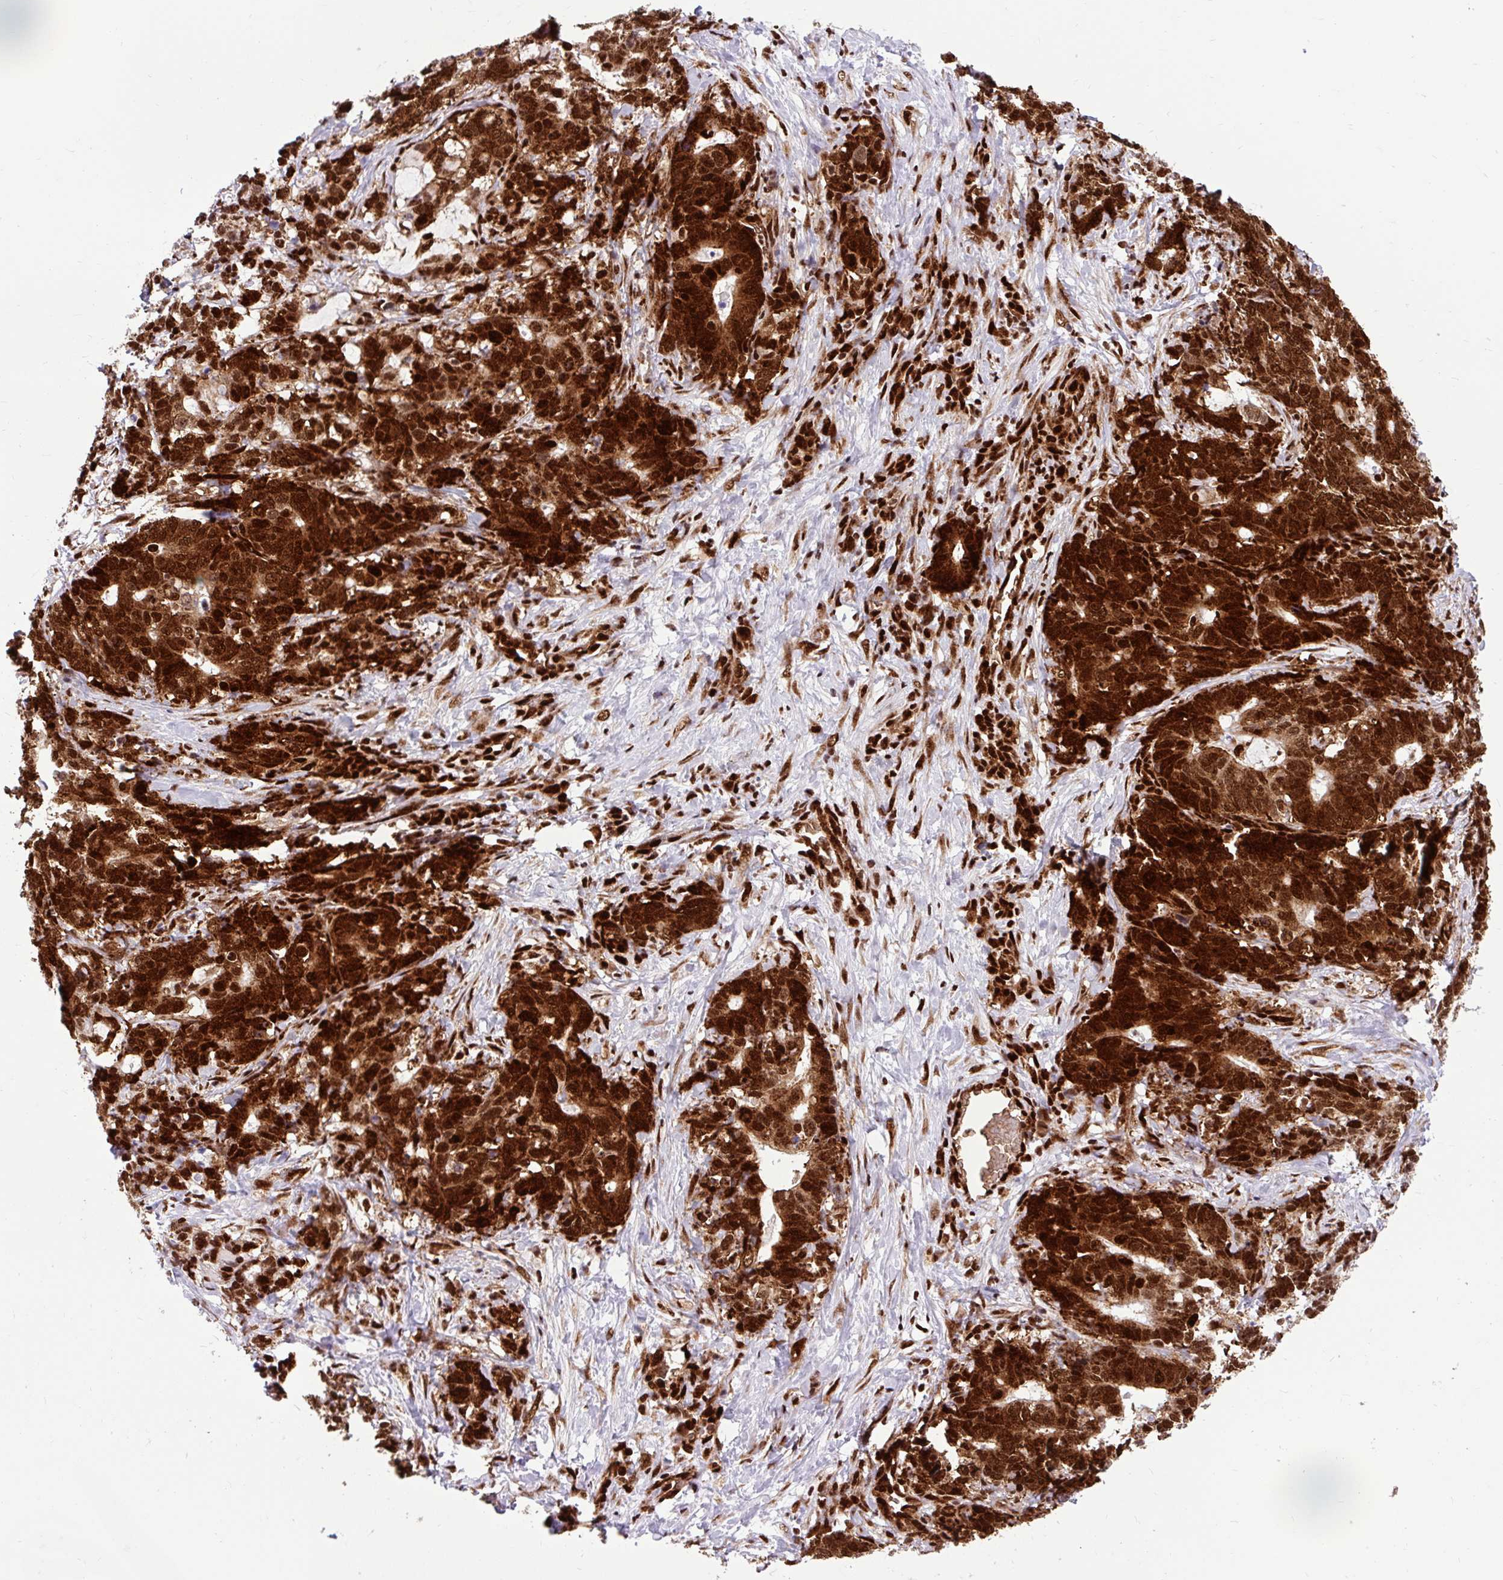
{"staining": {"intensity": "strong", "quantity": ">75%", "location": "cytoplasmic/membranous,nuclear"}, "tissue": "stomach cancer", "cell_type": "Tumor cells", "image_type": "cancer", "snomed": [{"axis": "morphology", "description": "Normal tissue, NOS"}, {"axis": "morphology", "description": "Adenocarcinoma, NOS"}, {"axis": "topography", "description": "Stomach"}], "caption": "Immunohistochemical staining of stomach cancer displays high levels of strong cytoplasmic/membranous and nuclear positivity in approximately >75% of tumor cells. The staining was performed using DAB to visualize the protein expression in brown, while the nuclei were stained in blue with hematoxylin (Magnification: 20x).", "gene": "FUS", "patient": {"sex": "female", "age": 64}}